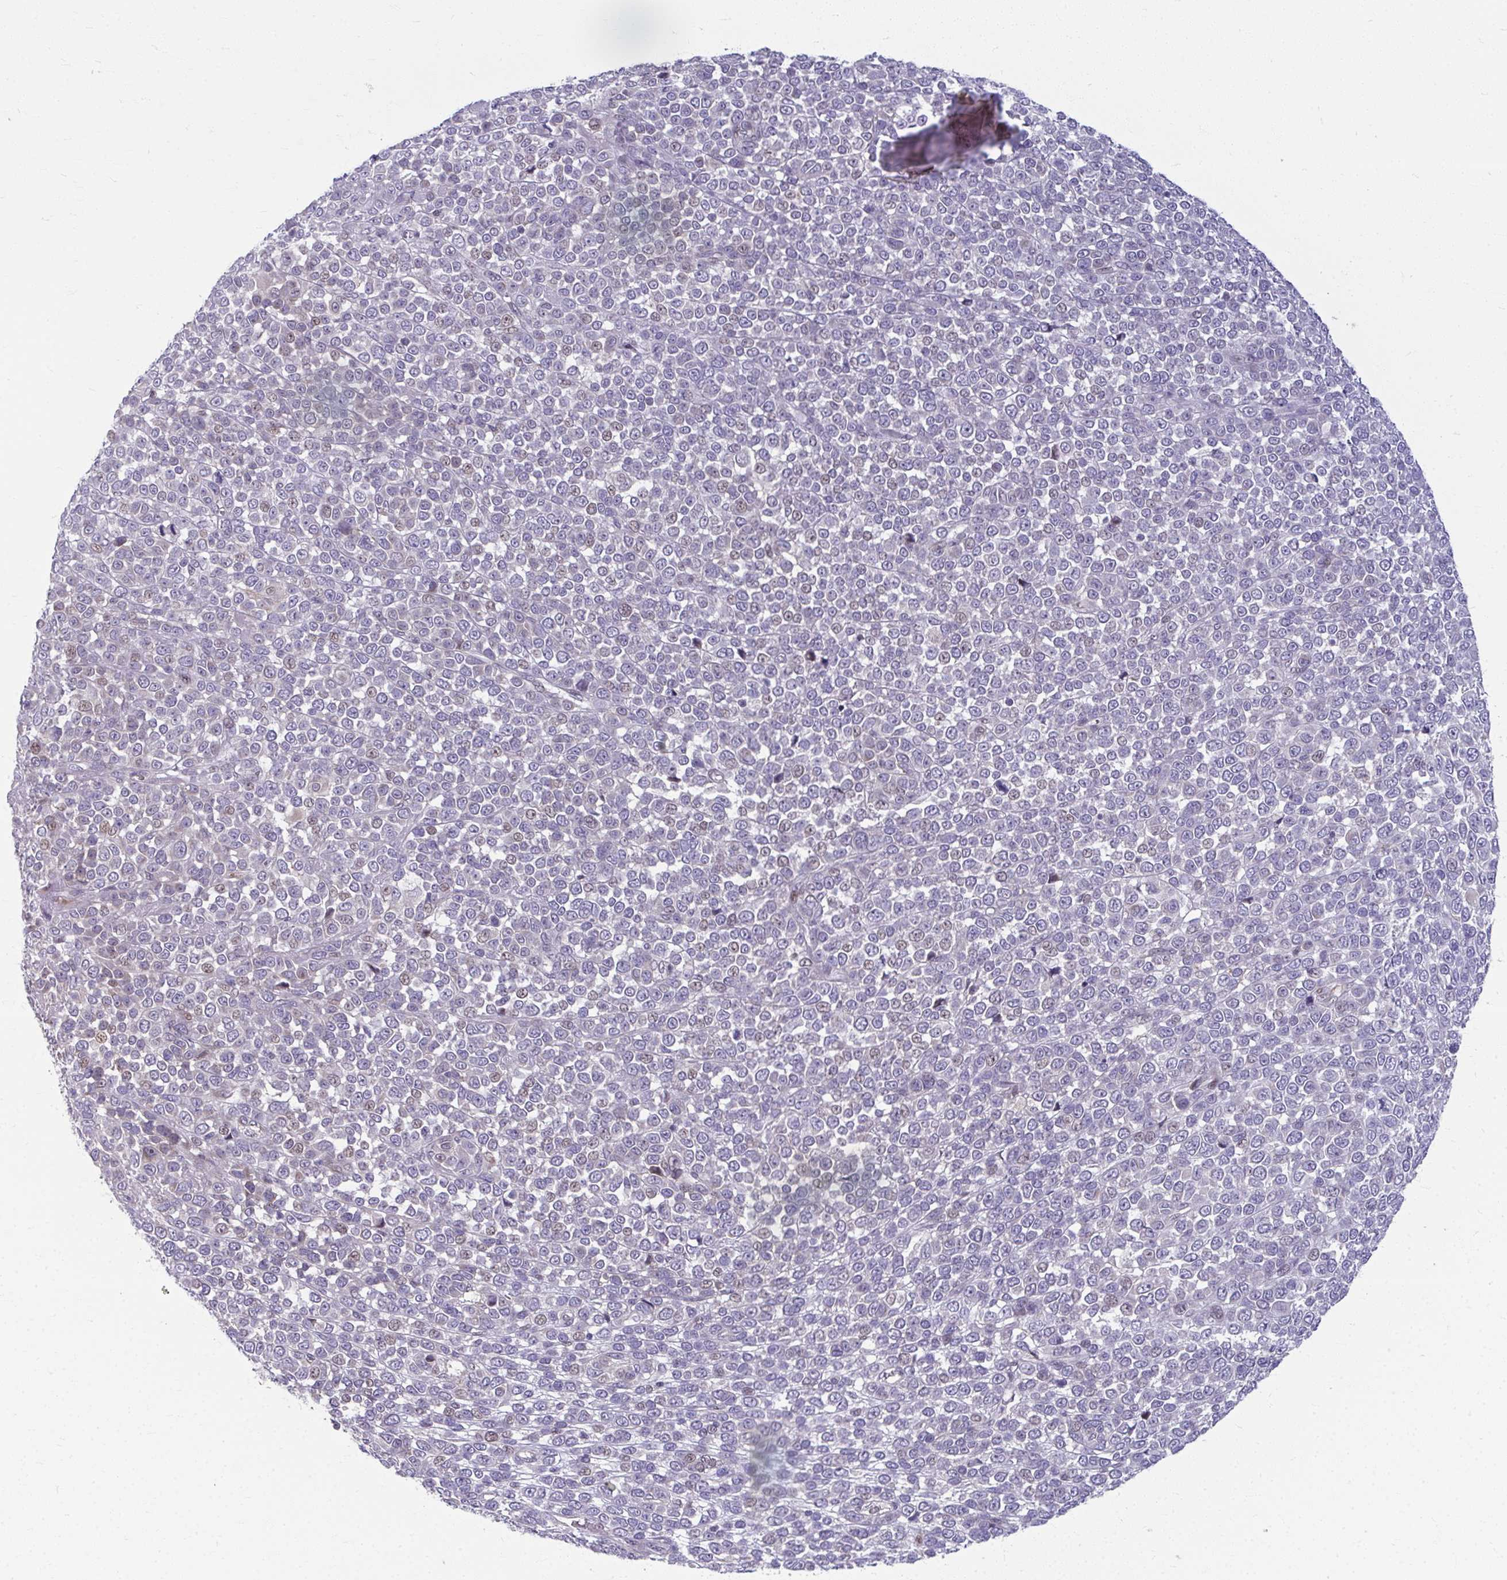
{"staining": {"intensity": "negative", "quantity": "none", "location": "none"}, "tissue": "melanoma", "cell_type": "Tumor cells", "image_type": "cancer", "snomed": [{"axis": "morphology", "description": "Malignant melanoma, NOS"}, {"axis": "topography", "description": "Skin"}], "caption": "Tumor cells show no significant positivity in melanoma.", "gene": "ODF1", "patient": {"sex": "female", "age": 95}}